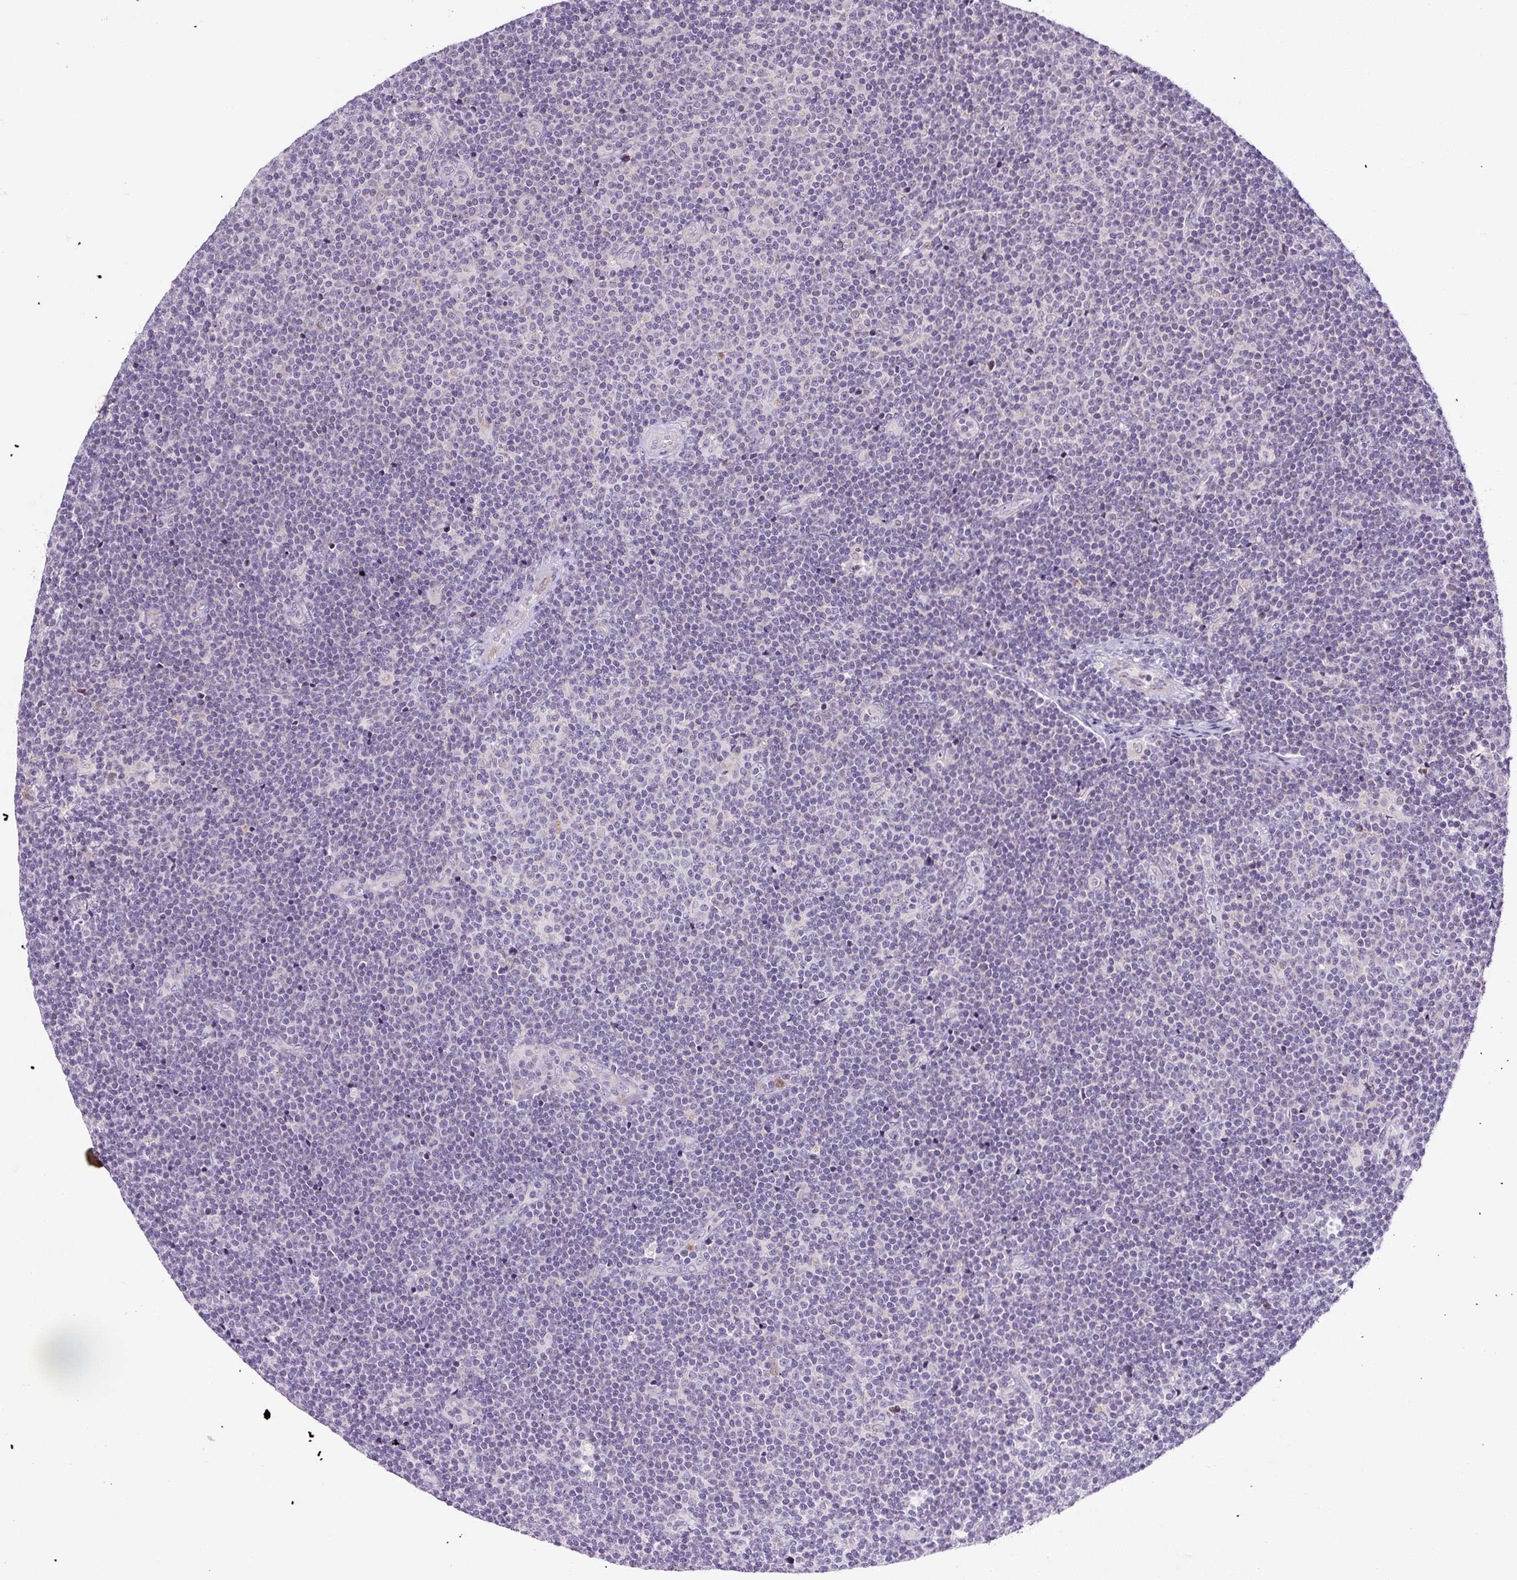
{"staining": {"intensity": "negative", "quantity": "none", "location": "none"}, "tissue": "lymphoma", "cell_type": "Tumor cells", "image_type": "cancer", "snomed": [{"axis": "morphology", "description": "Malignant lymphoma, non-Hodgkin's type, Low grade"}, {"axis": "topography", "description": "Lymph node"}], "caption": "Tumor cells are negative for protein expression in human malignant lymphoma, non-Hodgkin's type (low-grade).", "gene": "HPS4", "patient": {"sex": "male", "age": 48}}